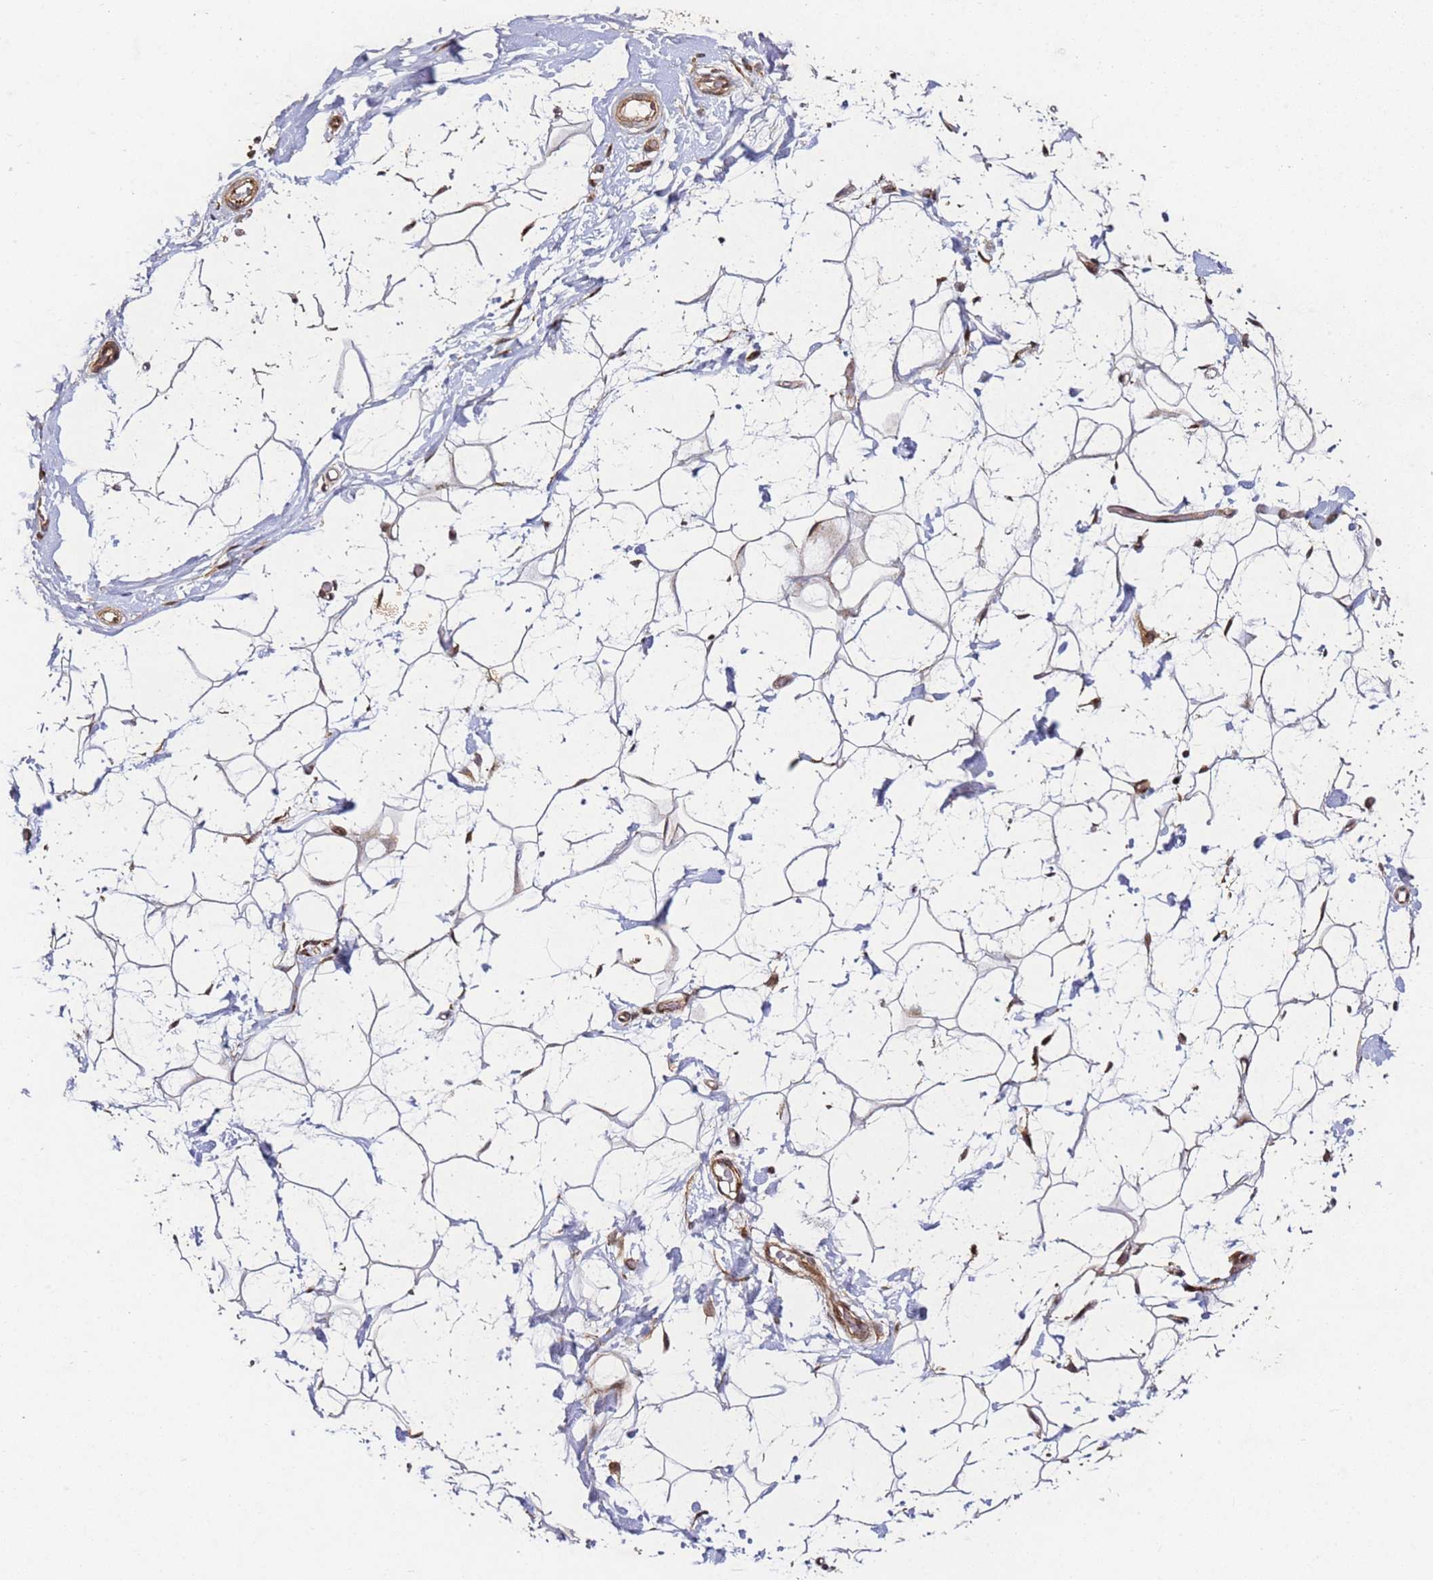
{"staining": {"intensity": "moderate", "quantity": ">75%", "location": "cytoplasmic/membranous"}, "tissue": "adipose tissue", "cell_type": "Adipocytes", "image_type": "normal", "snomed": [{"axis": "morphology", "description": "Normal tissue, NOS"}, {"axis": "topography", "description": "Breast"}], "caption": "Protein staining of benign adipose tissue shows moderate cytoplasmic/membranous positivity in about >75% of adipocytes.", "gene": "ZNF296", "patient": {"sex": "female", "age": 26}}